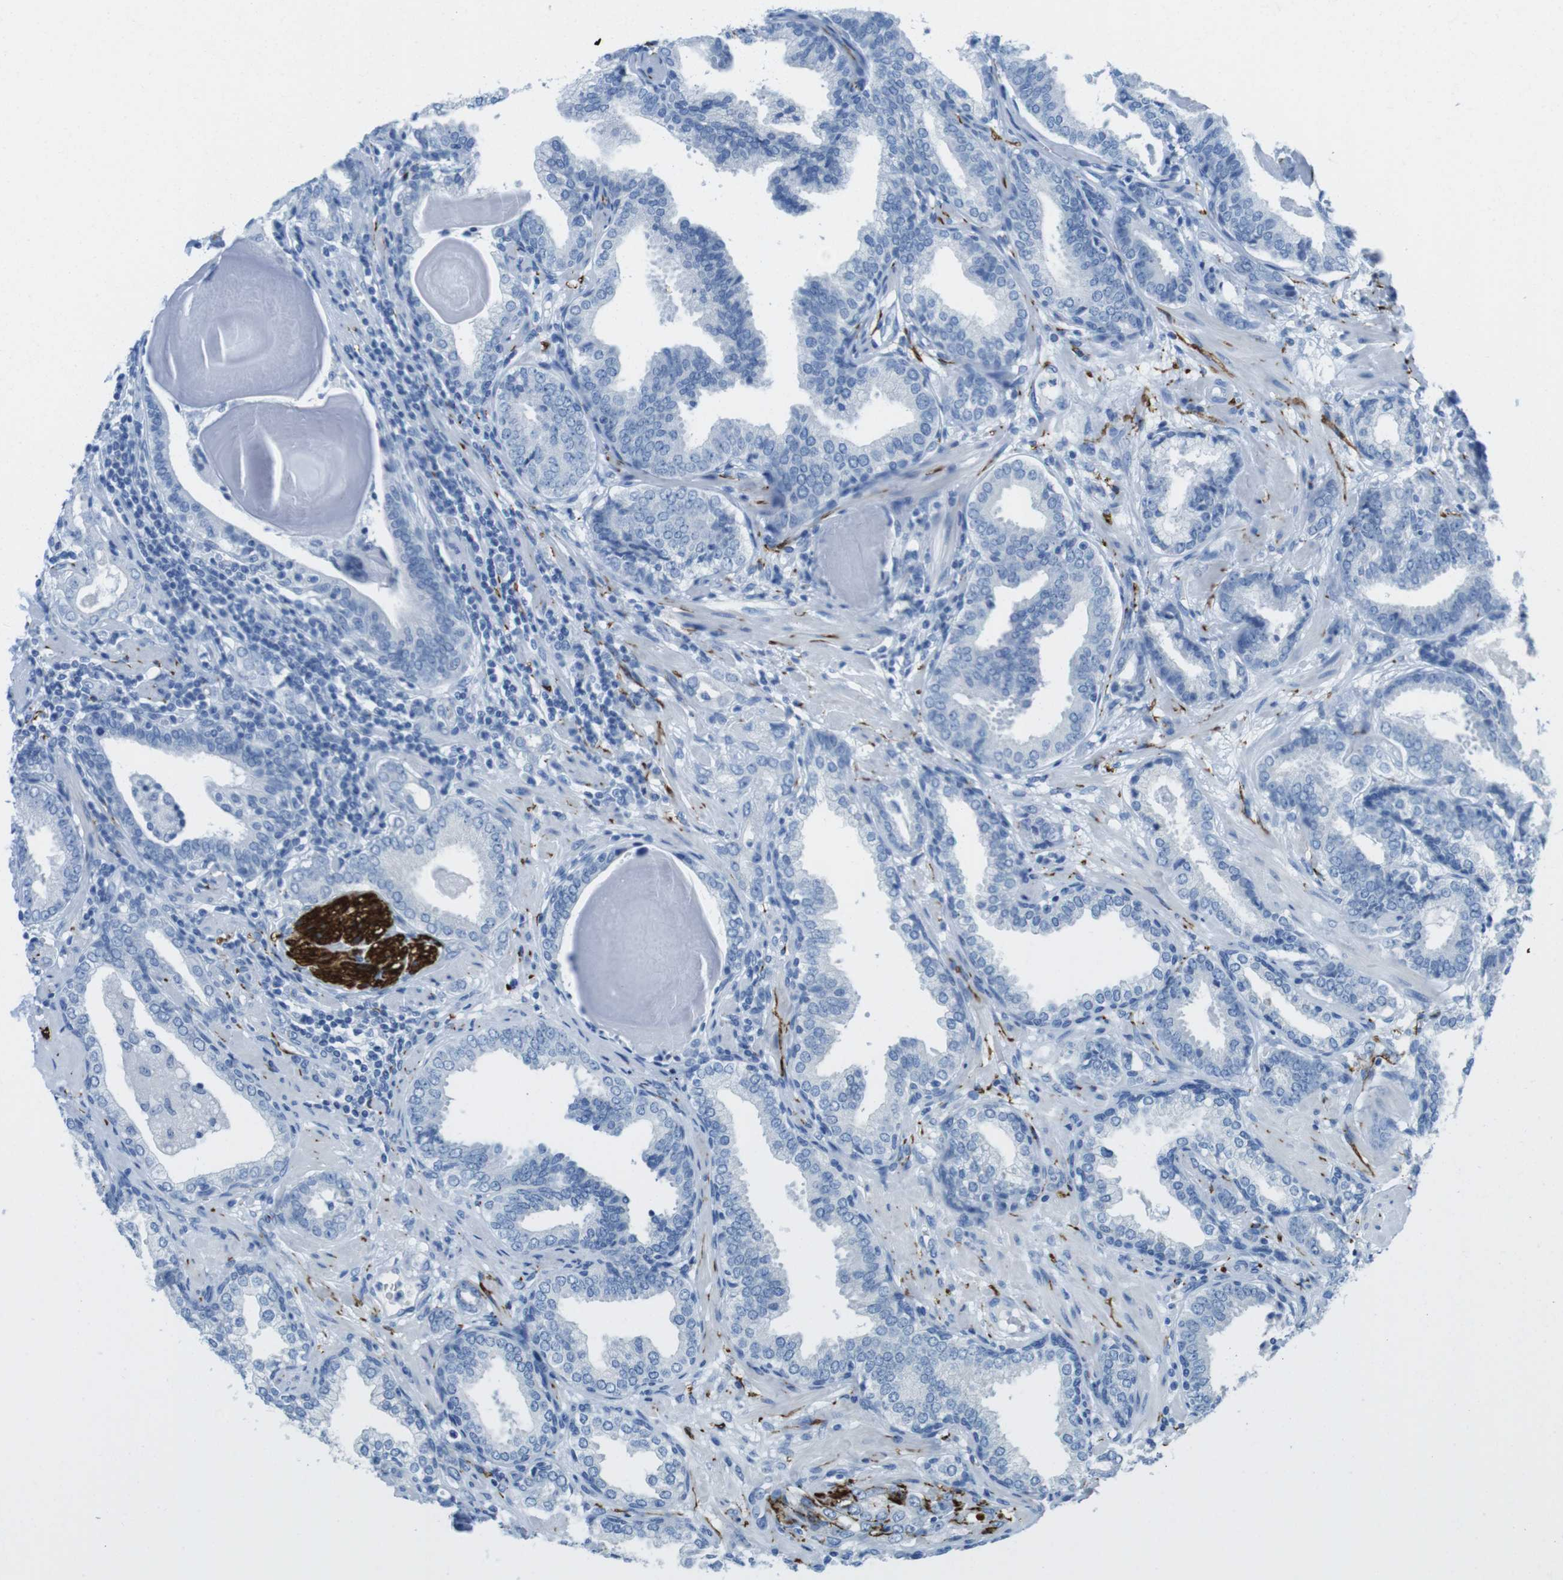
{"staining": {"intensity": "negative", "quantity": "none", "location": "none"}, "tissue": "prostate cancer", "cell_type": "Tumor cells", "image_type": "cancer", "snomed": [{"axis": "morphology", "description": "Adenocarcinoma, Low grade"}, {"axis": "topography", "description": "Prostate"}], "caption": "Immunohistochemical staining of human low-grade adenocarcinoma (prostate) exhibits no significant positivity in tumor cells.", "gene": "GAP43", "patient": {"sex": "male", "age": 53}}